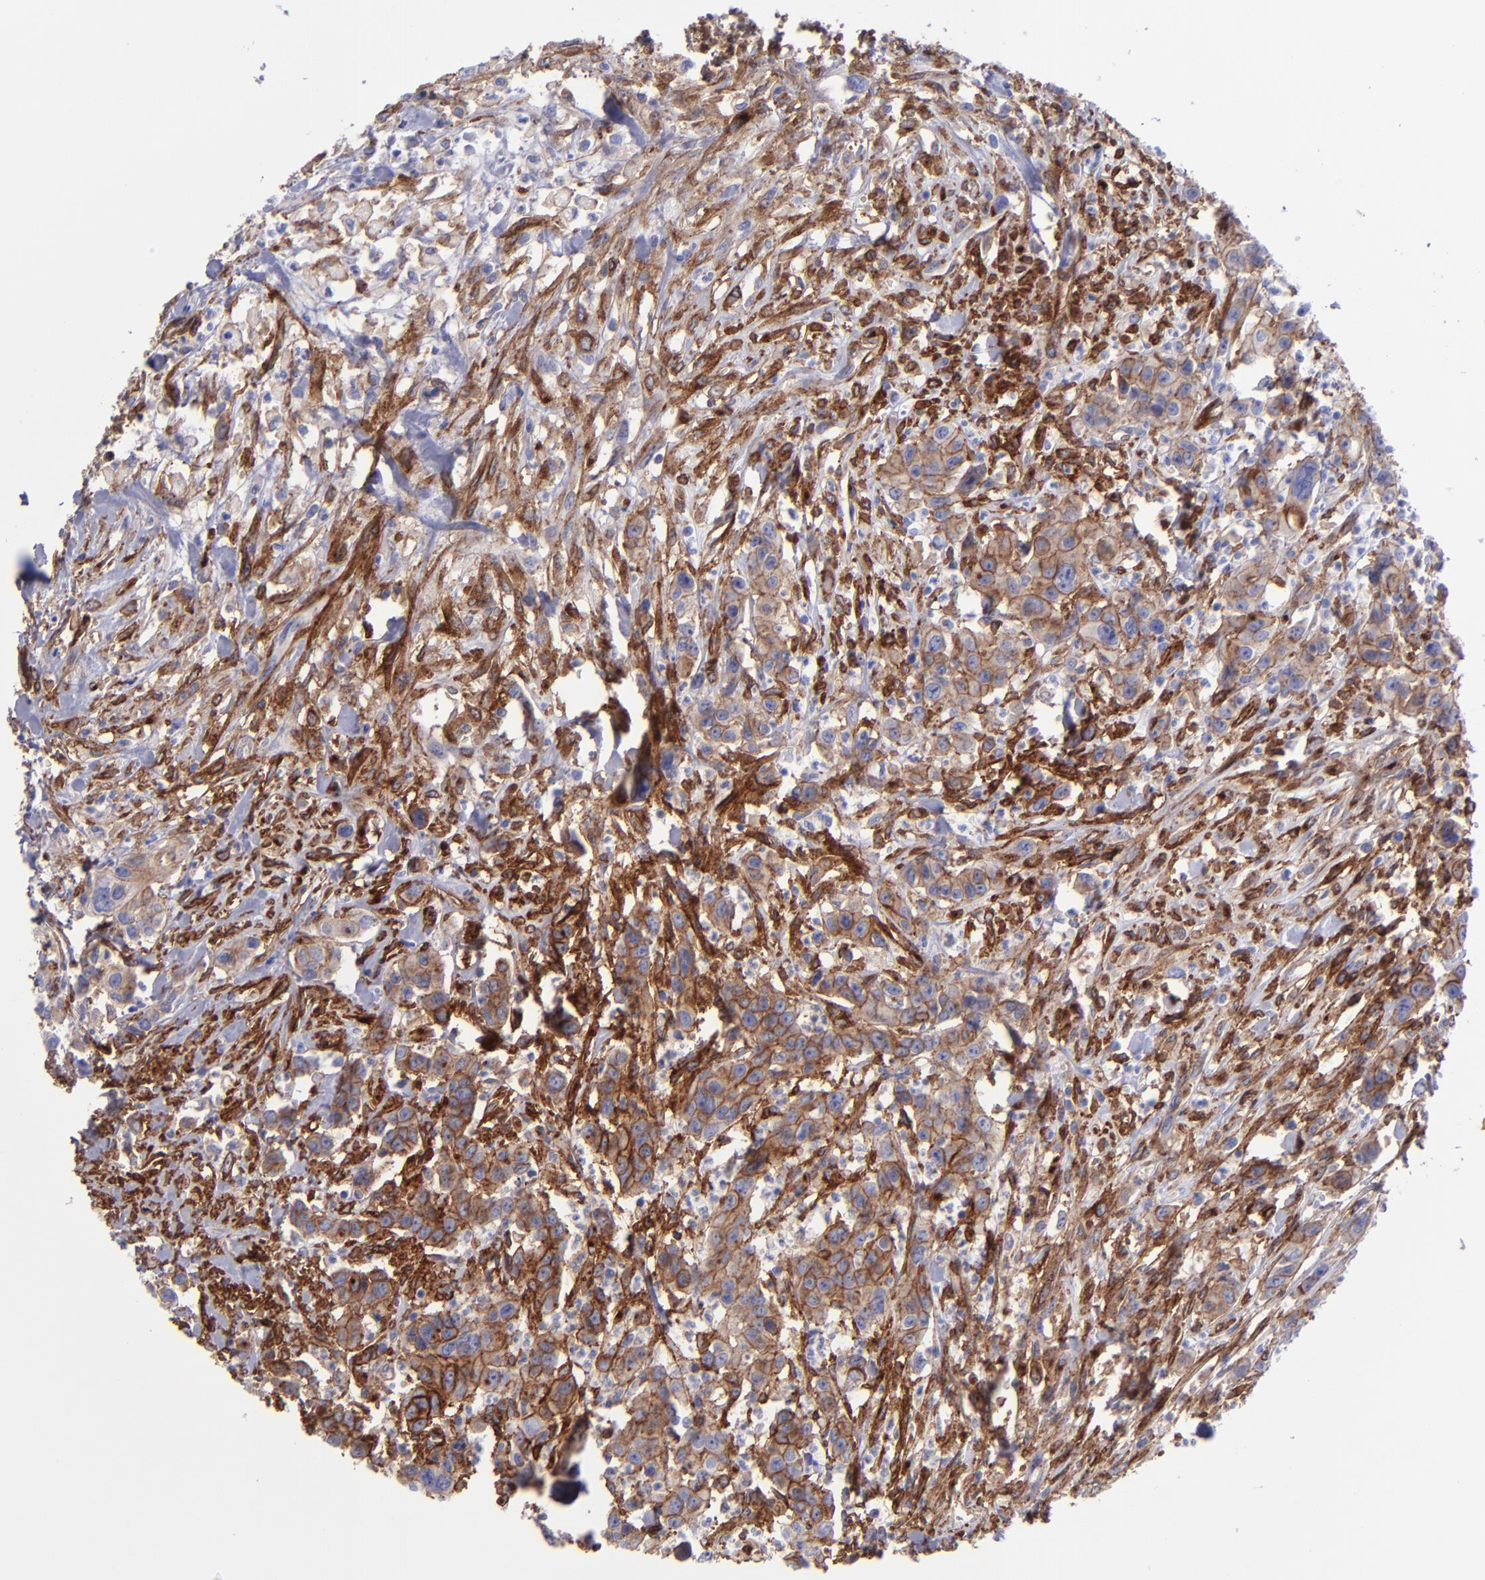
{"staining": {"intensity": "moderate", "quantity": "25%-75%", "location": "cytoplasmic/membranous"}, "tissue": "urothelial cancer", "cell_type": "Tumor cells", "image_type": "cancer", "snomed": [{"axis": "morphology", "description": "Urothelial carcinoma, High grade"}, {"axis": "topography", "description": "Urinary bladder"}], "caption": "Immunohistochemical staining of urothelial cancer shows medium levels of moderate cytoplasmic/membranous protein expression in approximately 25%-75% of tumor cells.", "gene": "ITGAV", "patient": {"sex": "male", "age": 86}}